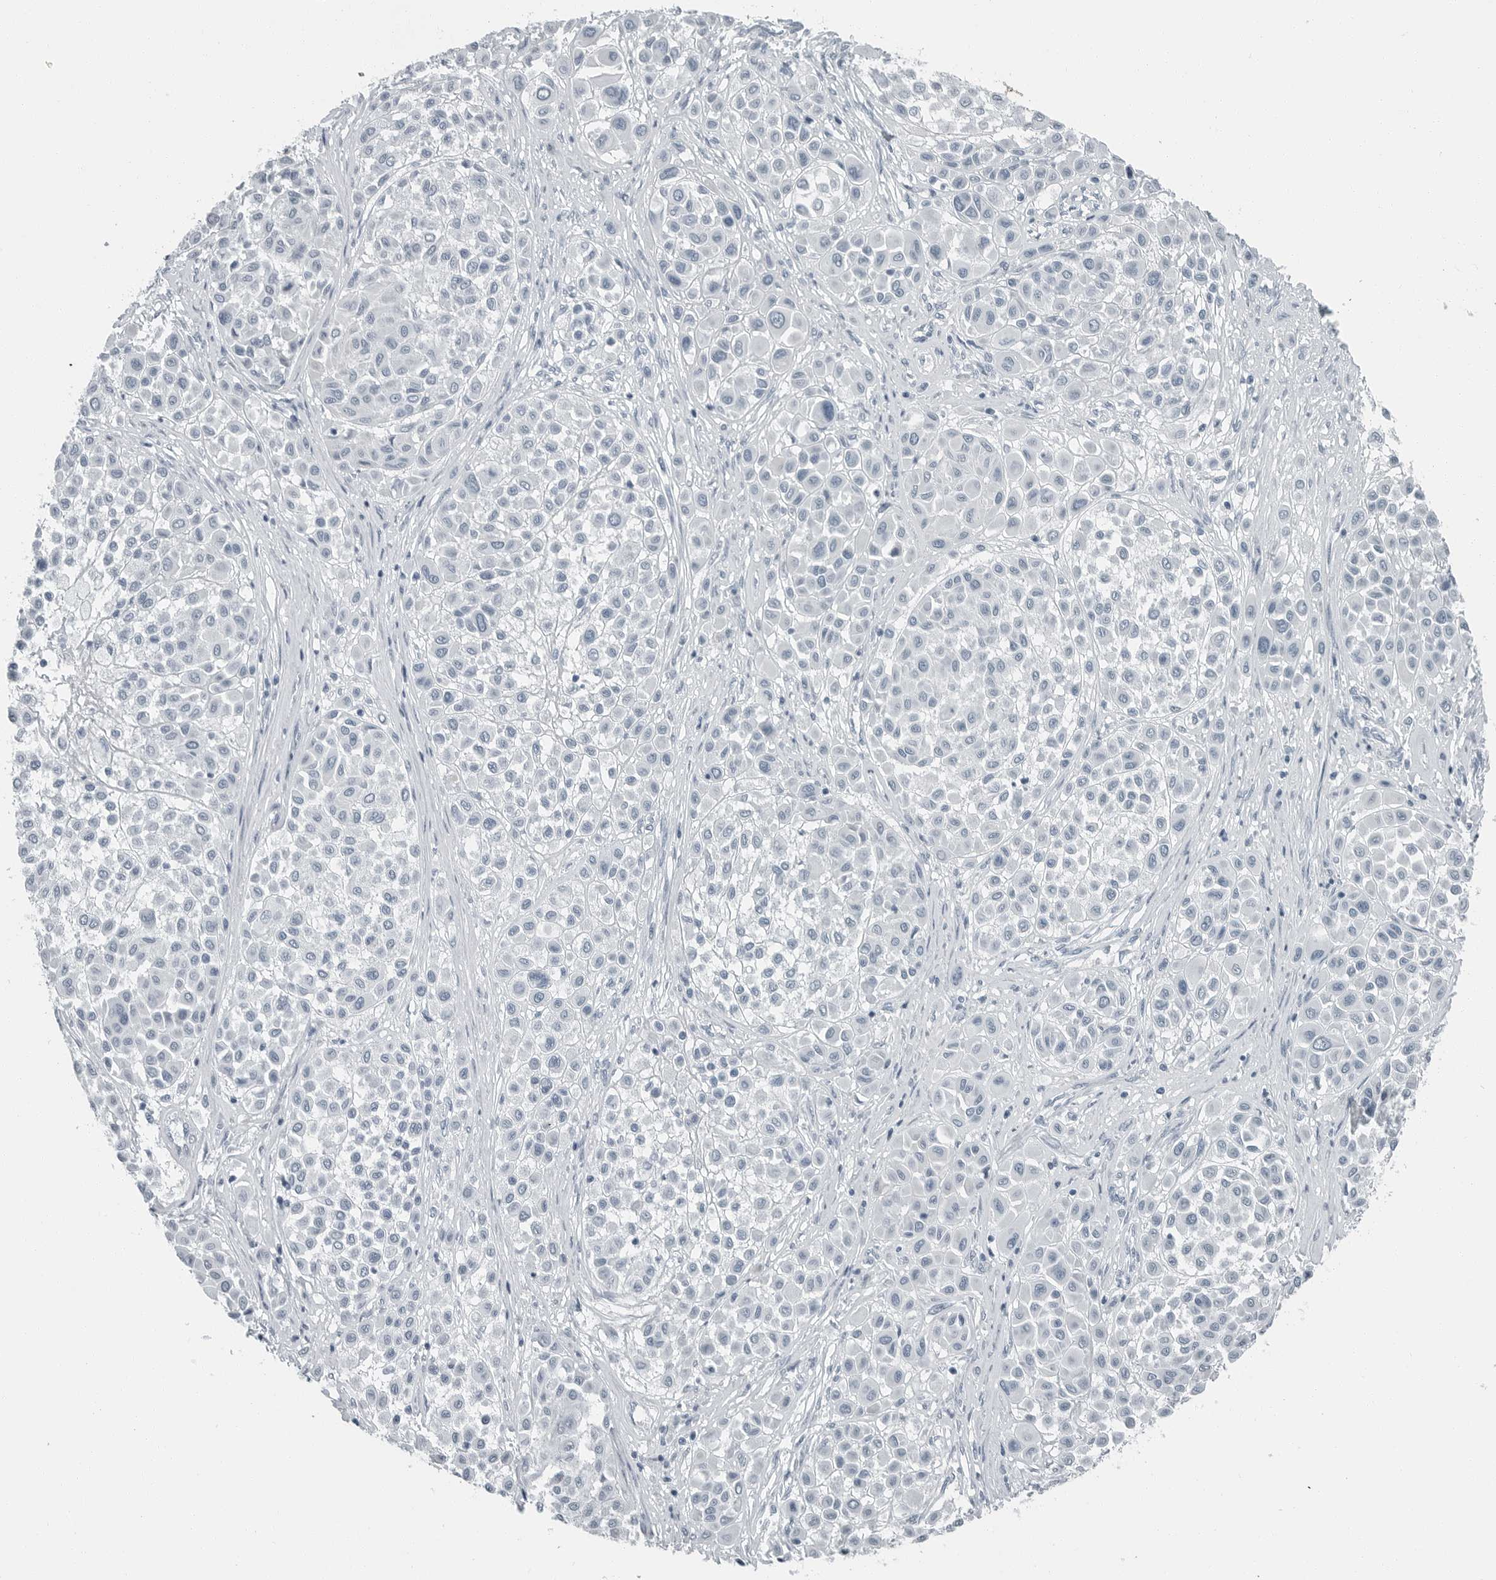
{"staining": {"intensity": "negative", "quantity": "none", "location": "none"}, "tissue": "melanoma", "cell_type": "Tumor cells", "image_type": "cancer", "snomed": [{"axis": "morphology", "description": "Malignant melanoma, Metastatic site"}, {"axis": "topography", "description": "Soft tissue"}], "caption": "Tumor cells are negative for protein expression in human malignant melanoma (metastatic site).", "gene": "ZPBP2", "patient": {"sex": "male", "age": 41}}